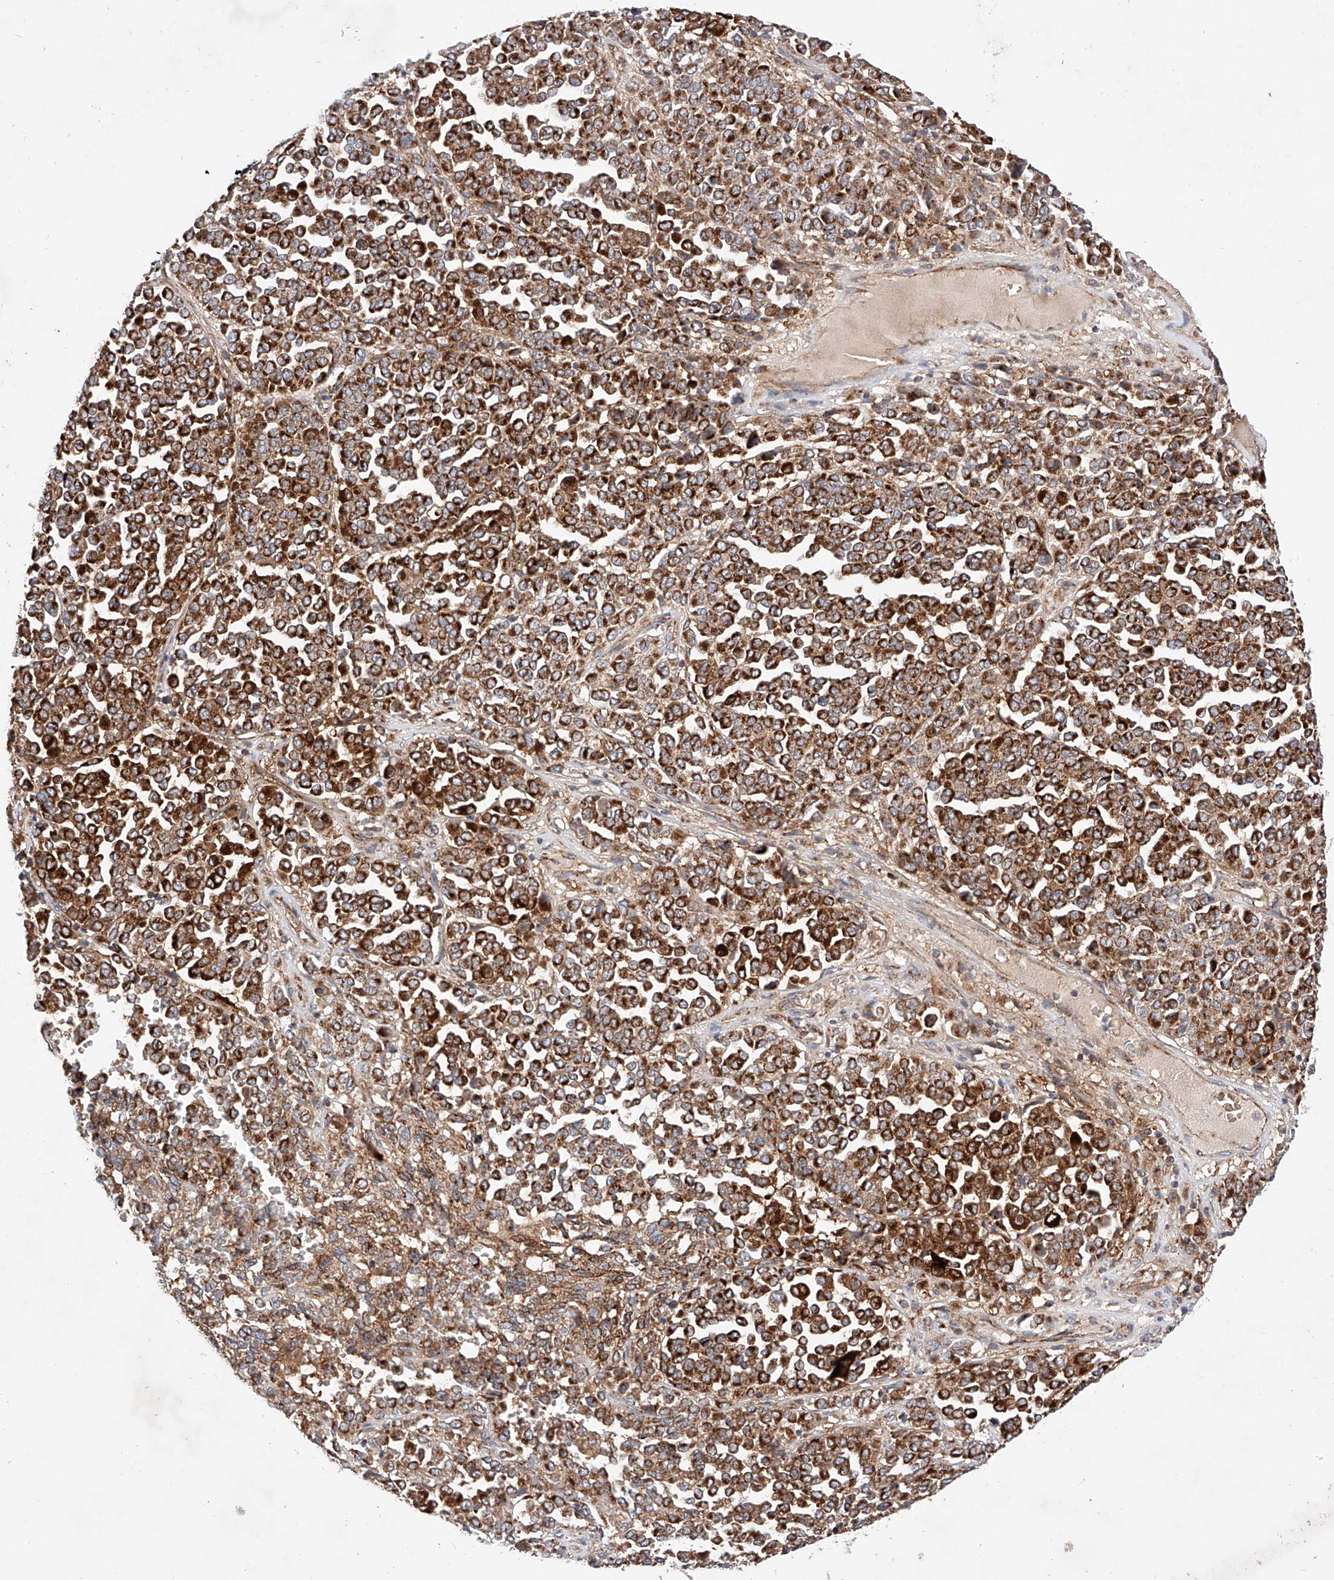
{"staining": {"intensity": "strong", "quantity": ">75%", "location": "cytoplasmic/membranous"}, "tissue": "melanoma", "cell_type": "Tumor cells", "image_type": "cancer", "snomed": [{"axis": "morphology", "description": "Malignant melanoma, Metastatic site"}, {"axis": "topography", "description": "Pancreas"}], "caption": "Malignant melanoma (metastatic site) stained with a brown dye exhibits strong cytoplasmic/membranous positive positivity in about >75% of tumor cells.", "gene": "NR1D1", "patient": {"sex": "female", "age": 30}}